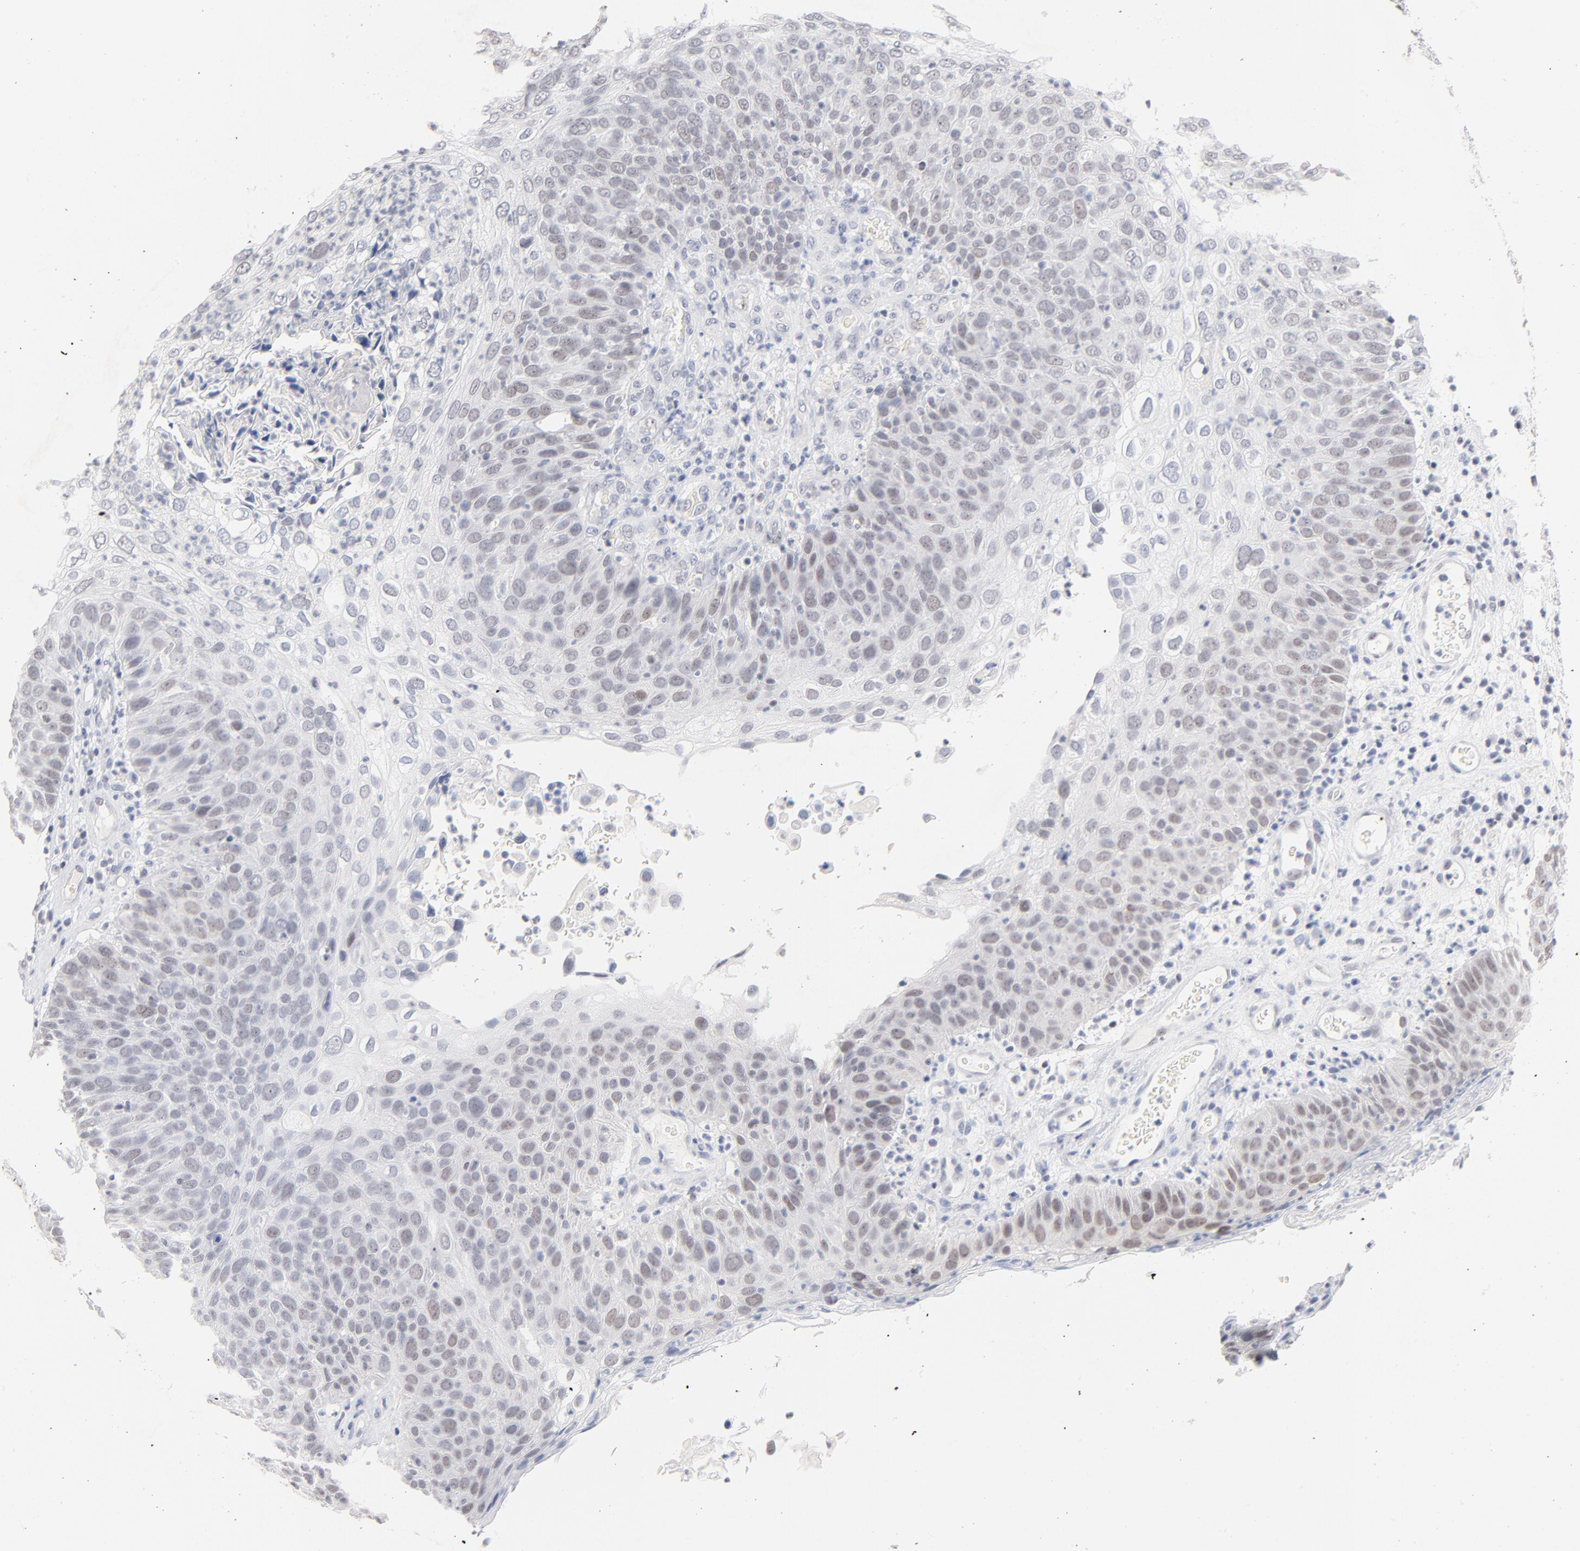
{"staining": {"intensity": "weak", "quantity": "25%-75%", "location": "nuclear"}, "tissue": "skin cancer", "cell_type": "Tumor cells", "image_type": "cancer", "snomed": [{"axis": "morphology", "description": "Squamous cell carcinoma, NOS"}, {"axis": "topography", "description": "Skin"}], "caption": "Weak nuclear expression for a protein is identified in about 25%-75% of tumor cells of skin squamous cell carcinoma using immunohistochemistry (IHC).", "gene": "ORC2", "patient": {"sex": "male", "age": 87}}